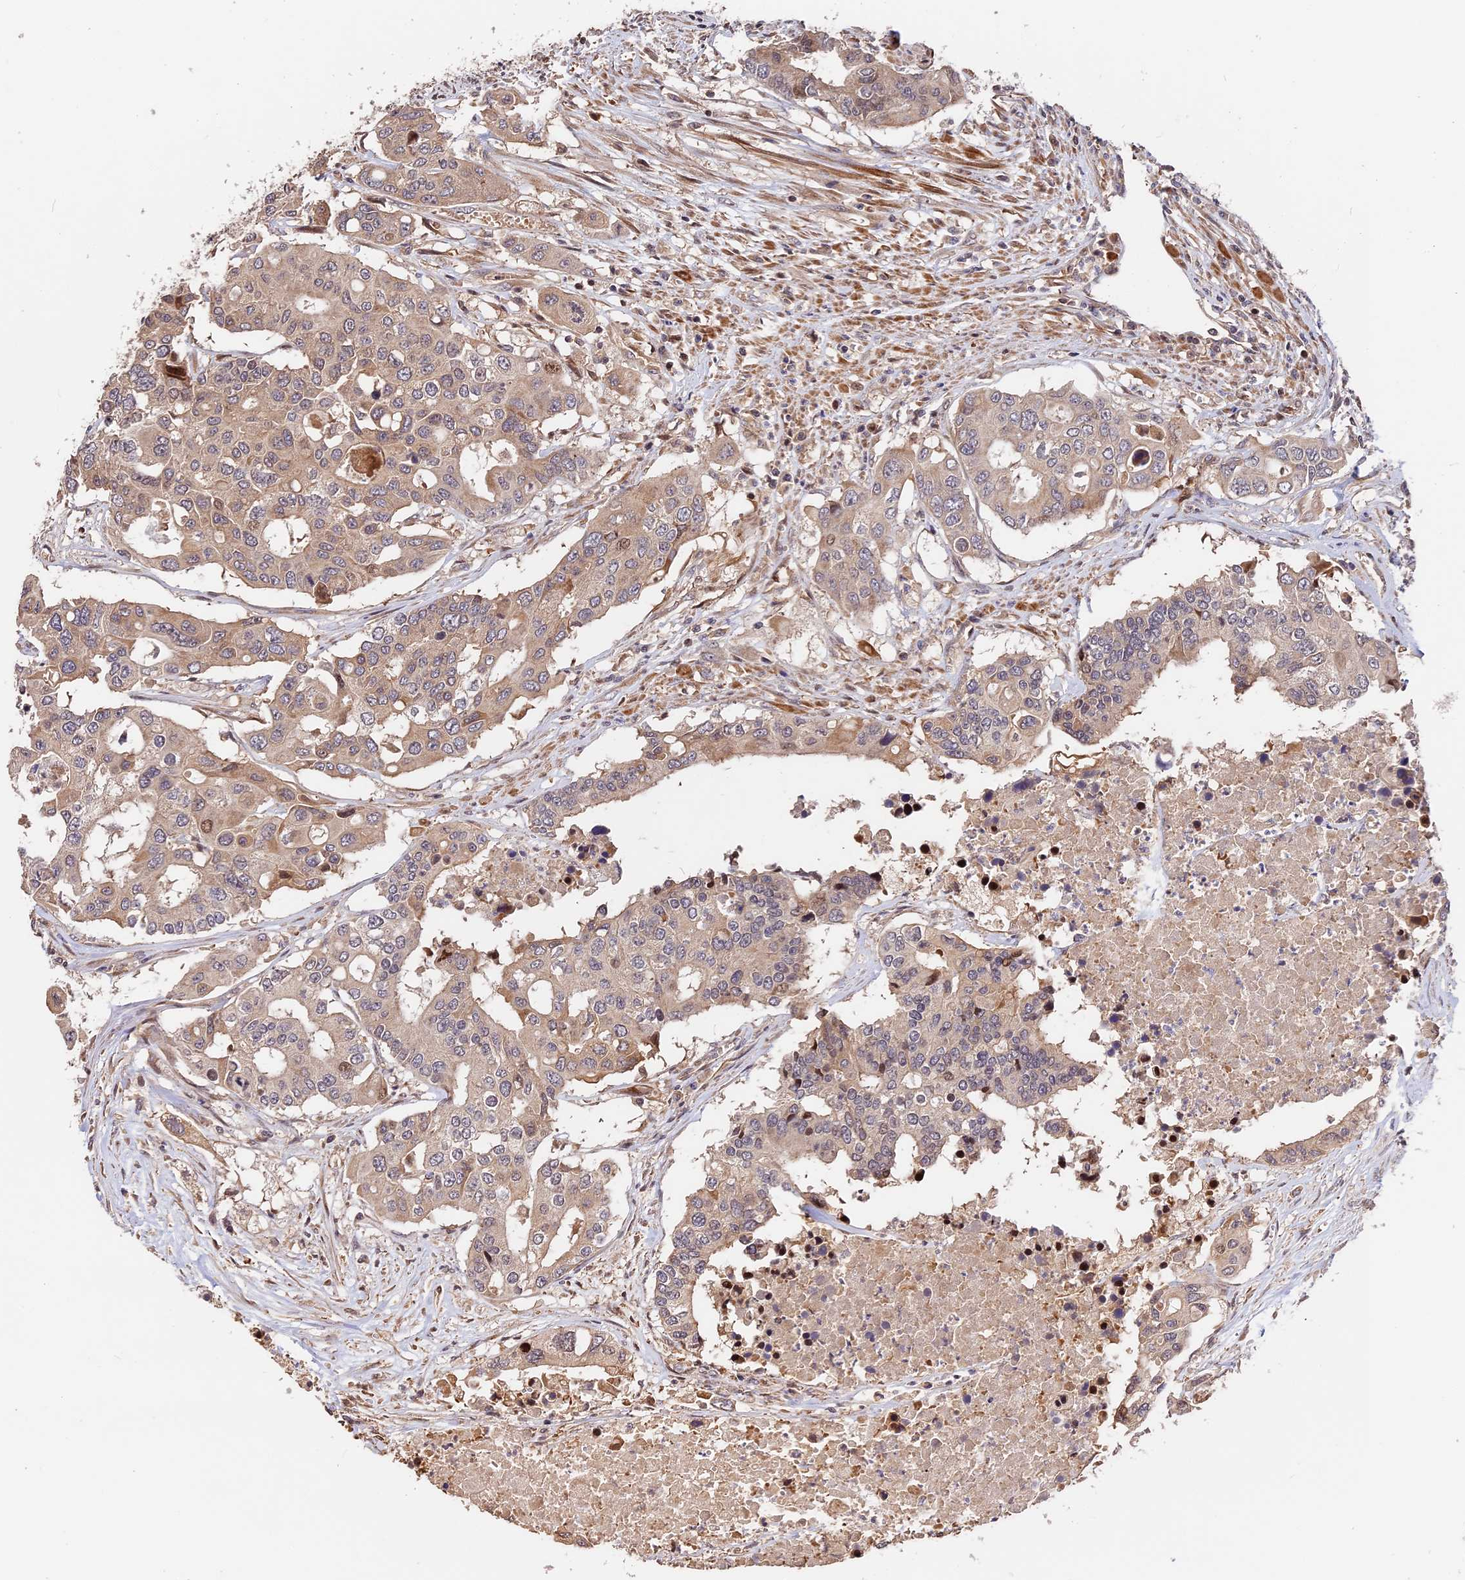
{"staining": {"intensity": "weak", "quantity": "<25%", "location": "nuclear"}, "tissue": "colorectal cancer", "cell_type": "Tumor cells", "image_type": "cancer", "snomed": [{"axis": "morphology", "description": "Adenocarcinoma, NOS"}, {"axis": "topography", "description": "Colon"}], "caption": "High magnification brightfield microscopy of colorectal cancer (adenocarcinoma) stained with DAB (3,3'-diaminobenzidine) (brown) and counterstained with hematoxylin (blue): tumor cells show no significant positivity. (Stains: DAB (3,3'-diaminobenzidine) IHC with hematoxylin counter stain, Microscopy: brightfield microscopy at high magnification).", "gene": "ARHGAP17", "patient": {"sex": "male", "age": 77}}